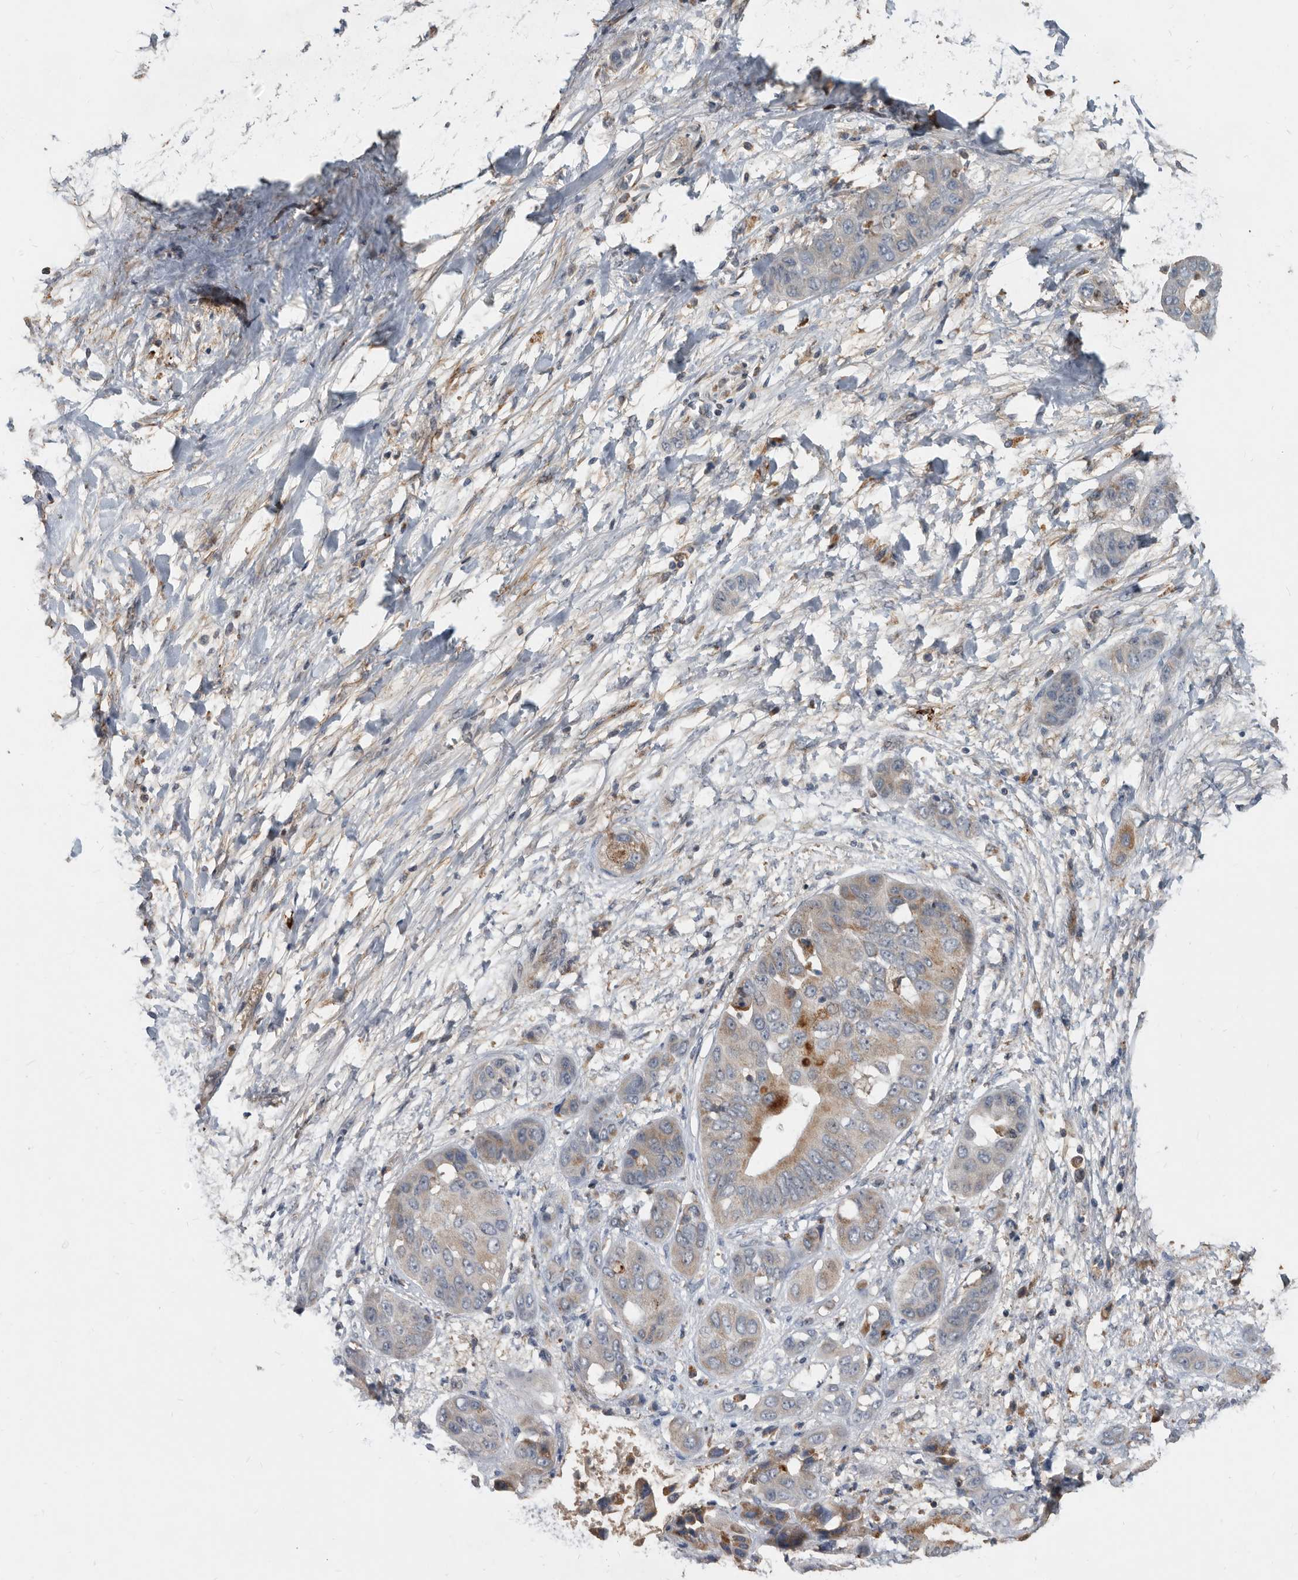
{"staining": {"intensity": "moderate", "quantity": "<25%", "location": "cytoplasmic/membranous"}, "tissue": "liver cancer", "cell_type": "Tumor cells", "image_type": "cancer", "snomed": [{"axis": "morphology", "description": "Cholangiocarcinoma"}, {"axis": "topography", "description": "Liver"}], "caption": "Liver cancer (cholangiocarcinoma) stained with a brown dye shows moderate cytoplasmic/membranous positive positivity in about <25% of tumor cells.", "gene": "PI15", "patient": {"sex": "female", "age": 52}}